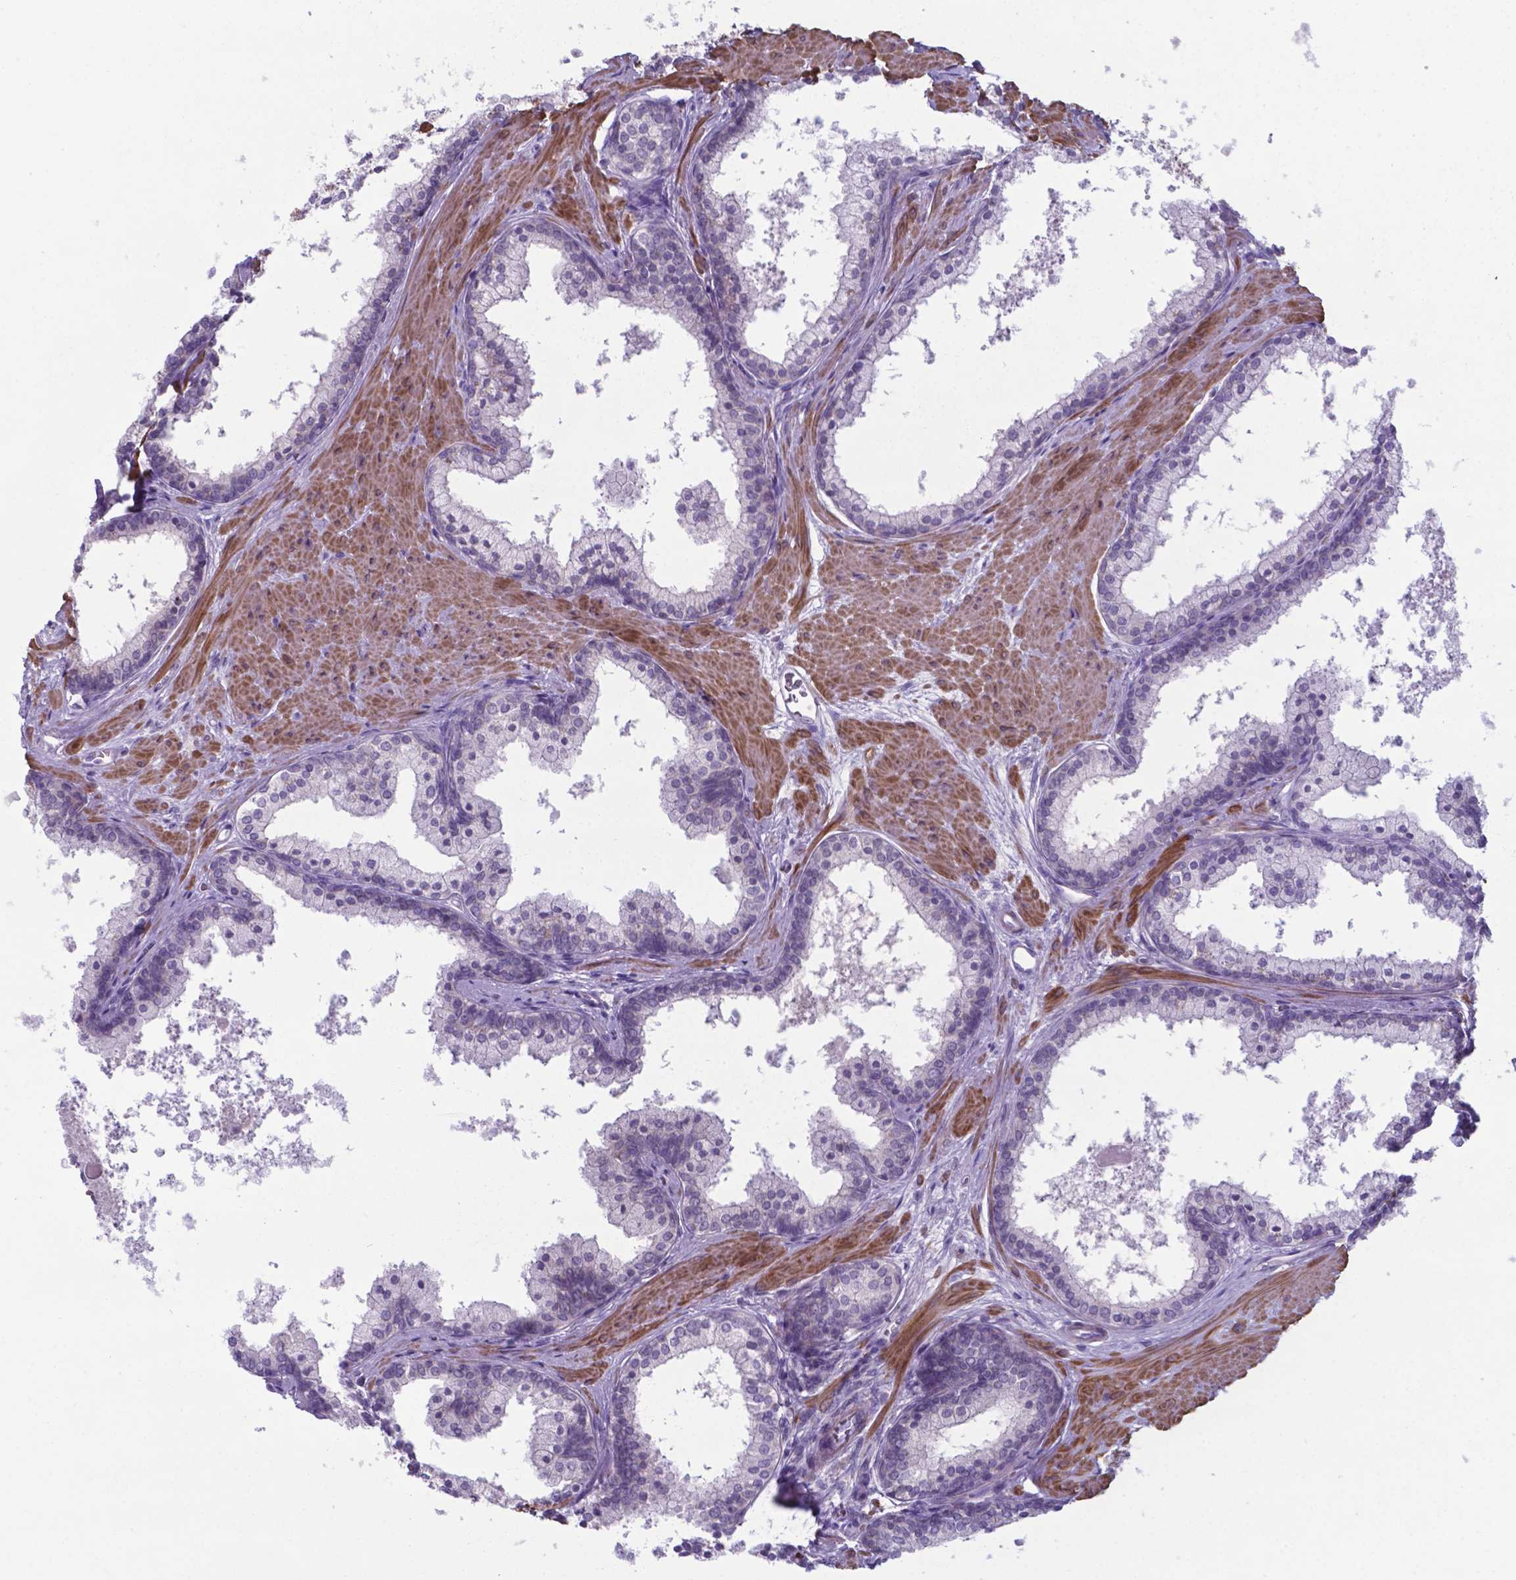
{"staining": {"intensity": "negative", "quantity": "none", "location": "none"}, "tissue": "prostate", "cell_type": "Glandular cells", "image_type": "normal", "snomed": [{"axis": "morphology", "description": "Normal tissue, NOS"}, {"axis": "topography", "description": "Prostate"}], "caption": "This image is of unremarkable prostate stained with immunohistochemistry (IHC) to label a protein in brown with the nuclei are counter-stained blue. There is no positivity in glandular cells.", "gene": "AP5B1", "patient": {"sex": "male", "age": 61}}